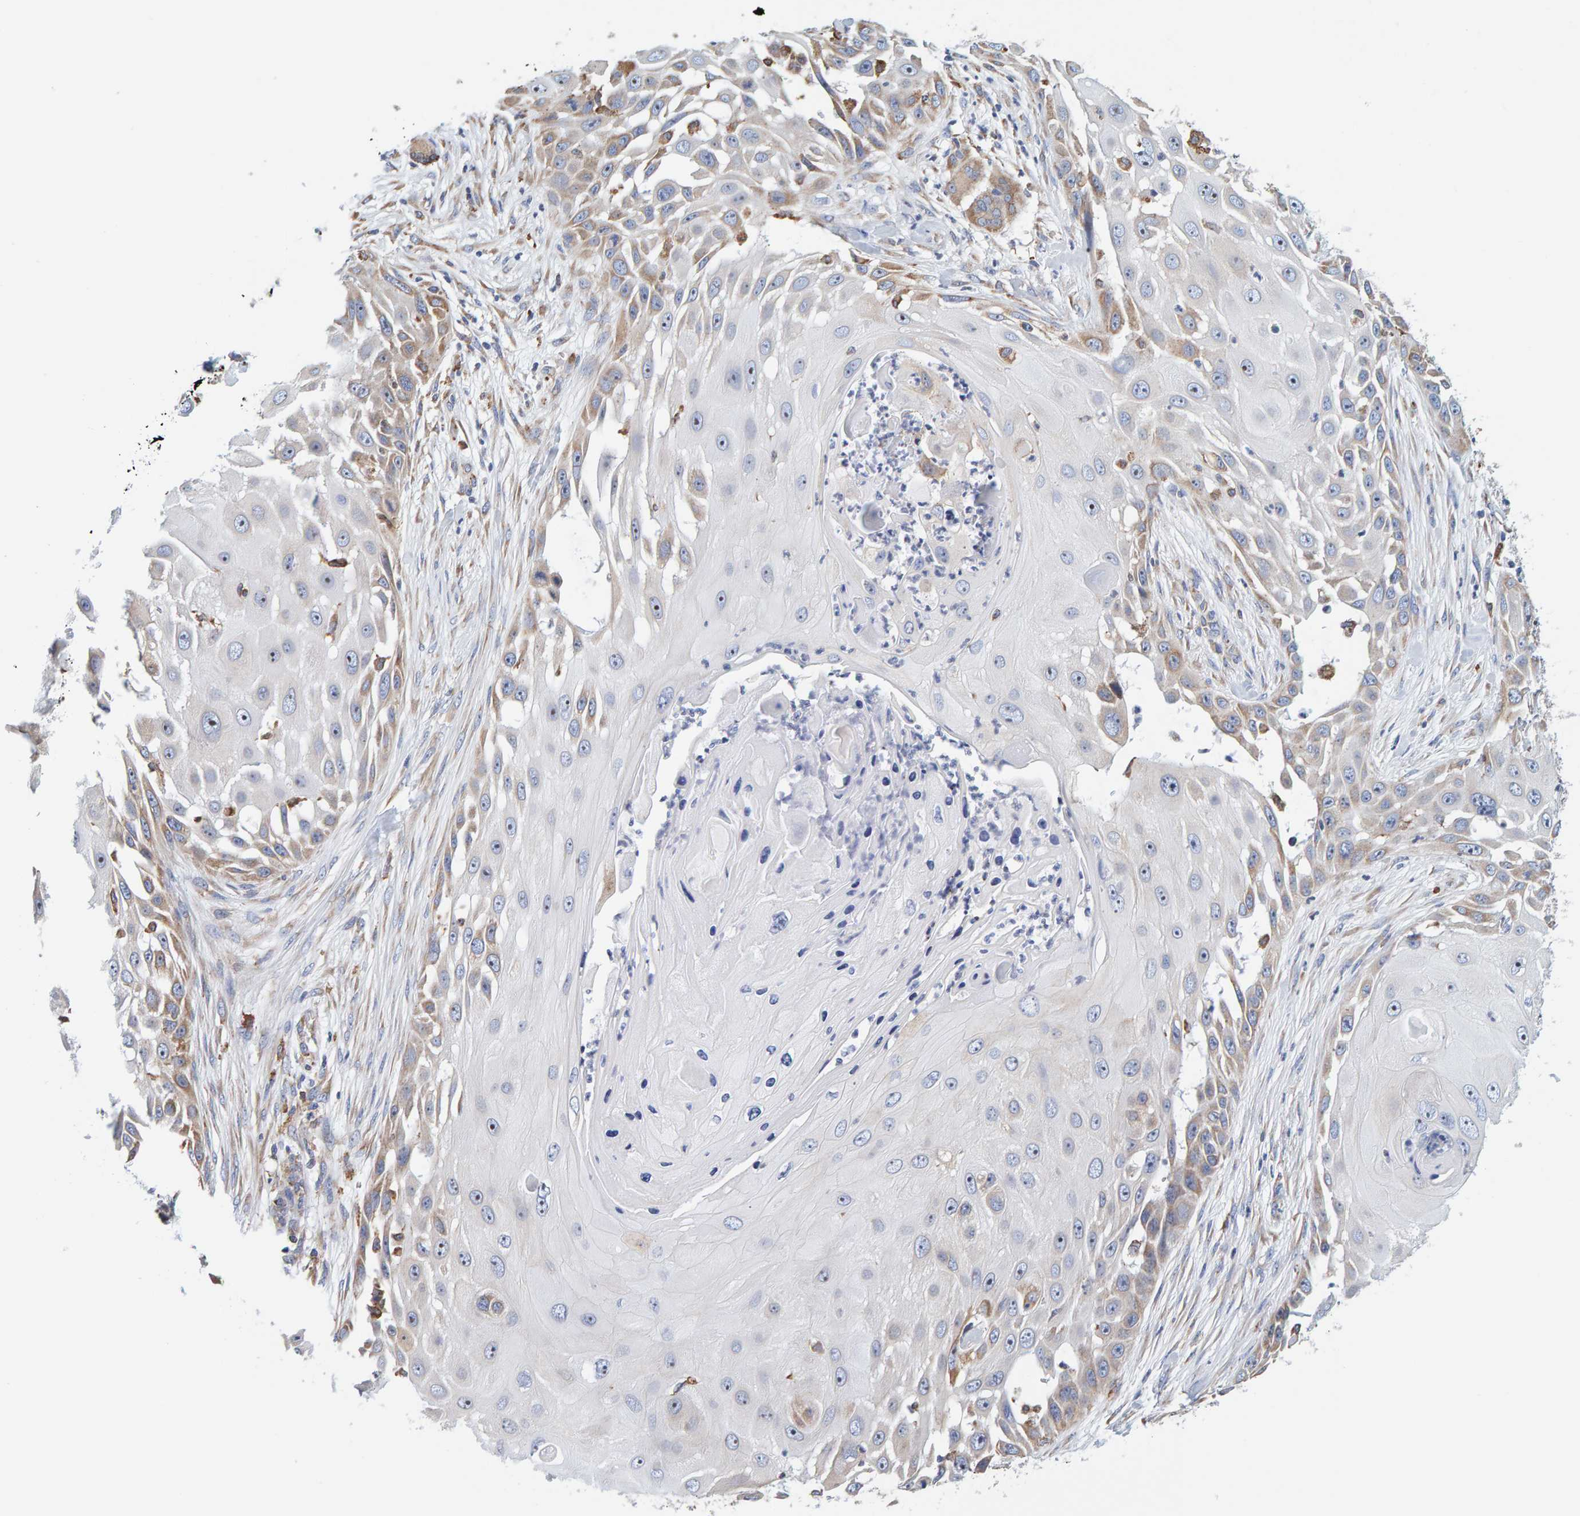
{"staining": {"intensity": "moderate", "quantity": "25%-75%", "location": "cytoplasmic/membranous"}, "tissue": "skin cancer", "cell_type": "Tumor cells", "image_type": "cancer", "snomed": [{"axis": "morphology", "description": "Squamous cell carcinoma, NOS"}, {"axis": "topography", "description": "Skin"}], "caption": "Skin squamous cell carcinoma tissue reveals moderate cytoplasmic/membranous positivity in about 25%-75% of tumor cells, visualized by immunohistochemistry.", "gene": "SGPL1", "patient": {"sex": "female", "age": 44}}